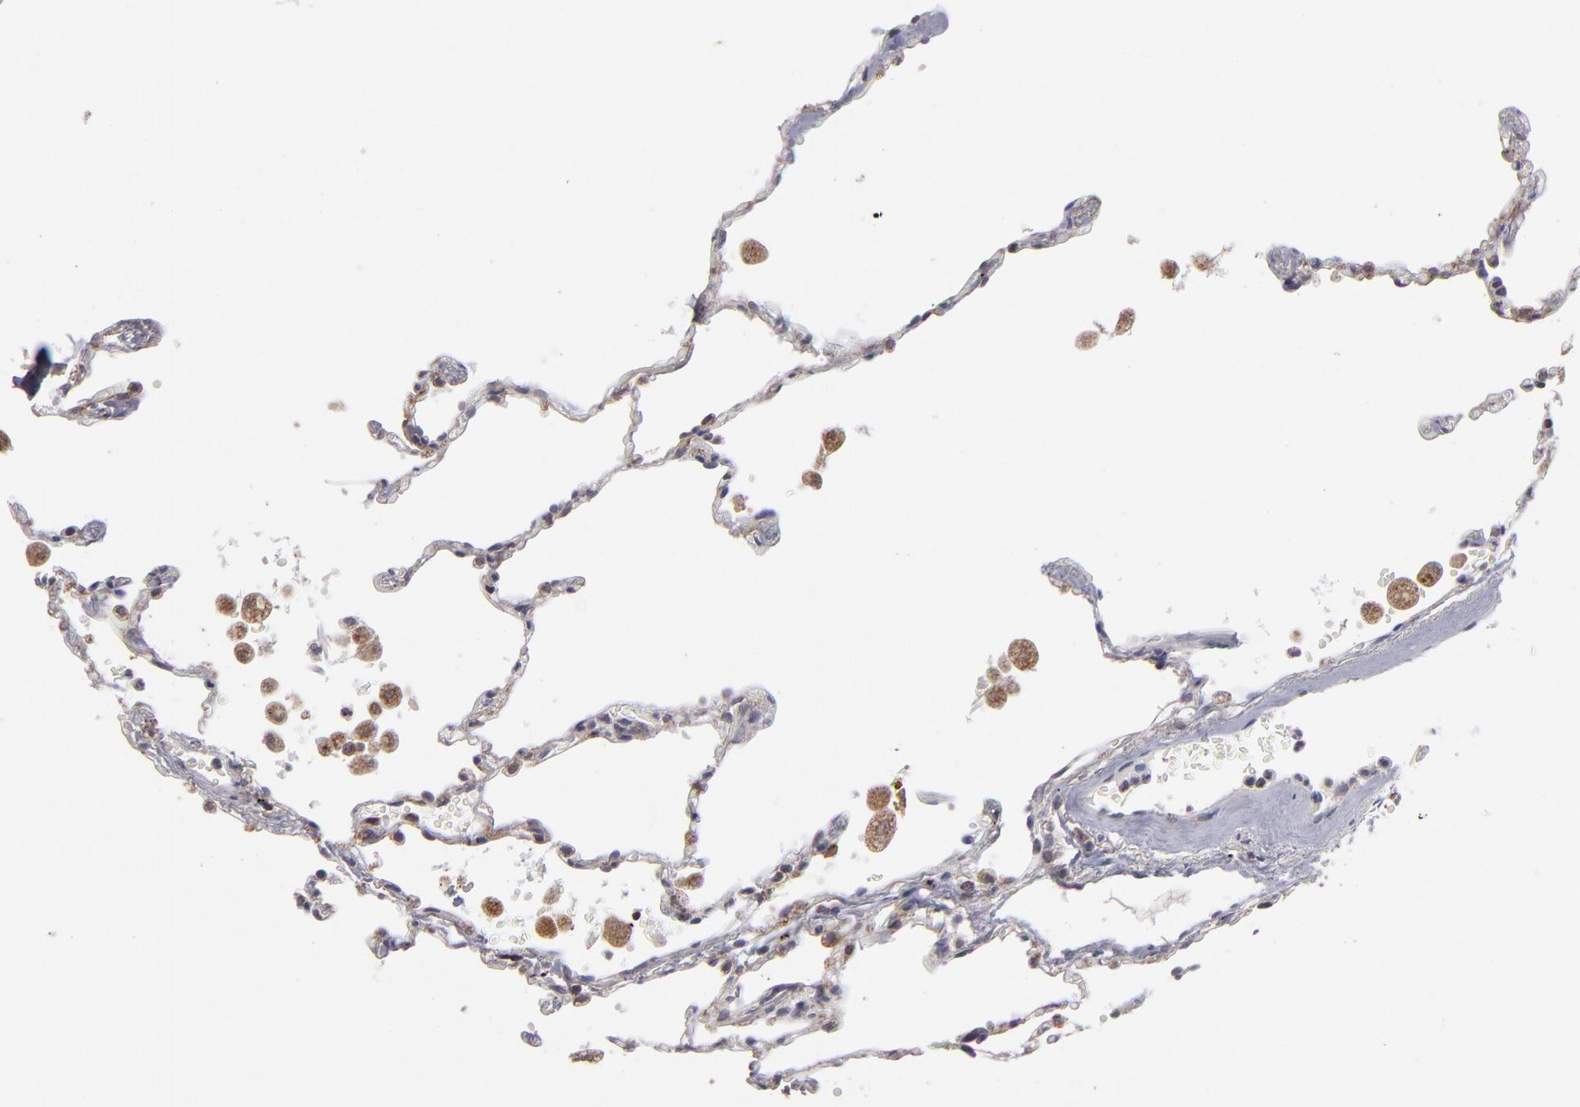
{"staining": {"intensity": "weak", "quantity": "<25%", "location": "cytoplasmic/membranous,nuclear"}, "tissue": "lung", "cell_type": "Alveolar cells", "image_type": "normal", "snomed": [{"axis": "morphology", "description": "Normal tissue, NOS"}, {"axis": "topography", "description": "Lung"}], "caption": "DAB (3,3'-diaminobenzidine) immunohistochemical staining of normal human lung displays no significant expression in alveolar cells.", "gene": "SLC15A1", "patient": {"sex": "male", "age": 71}}